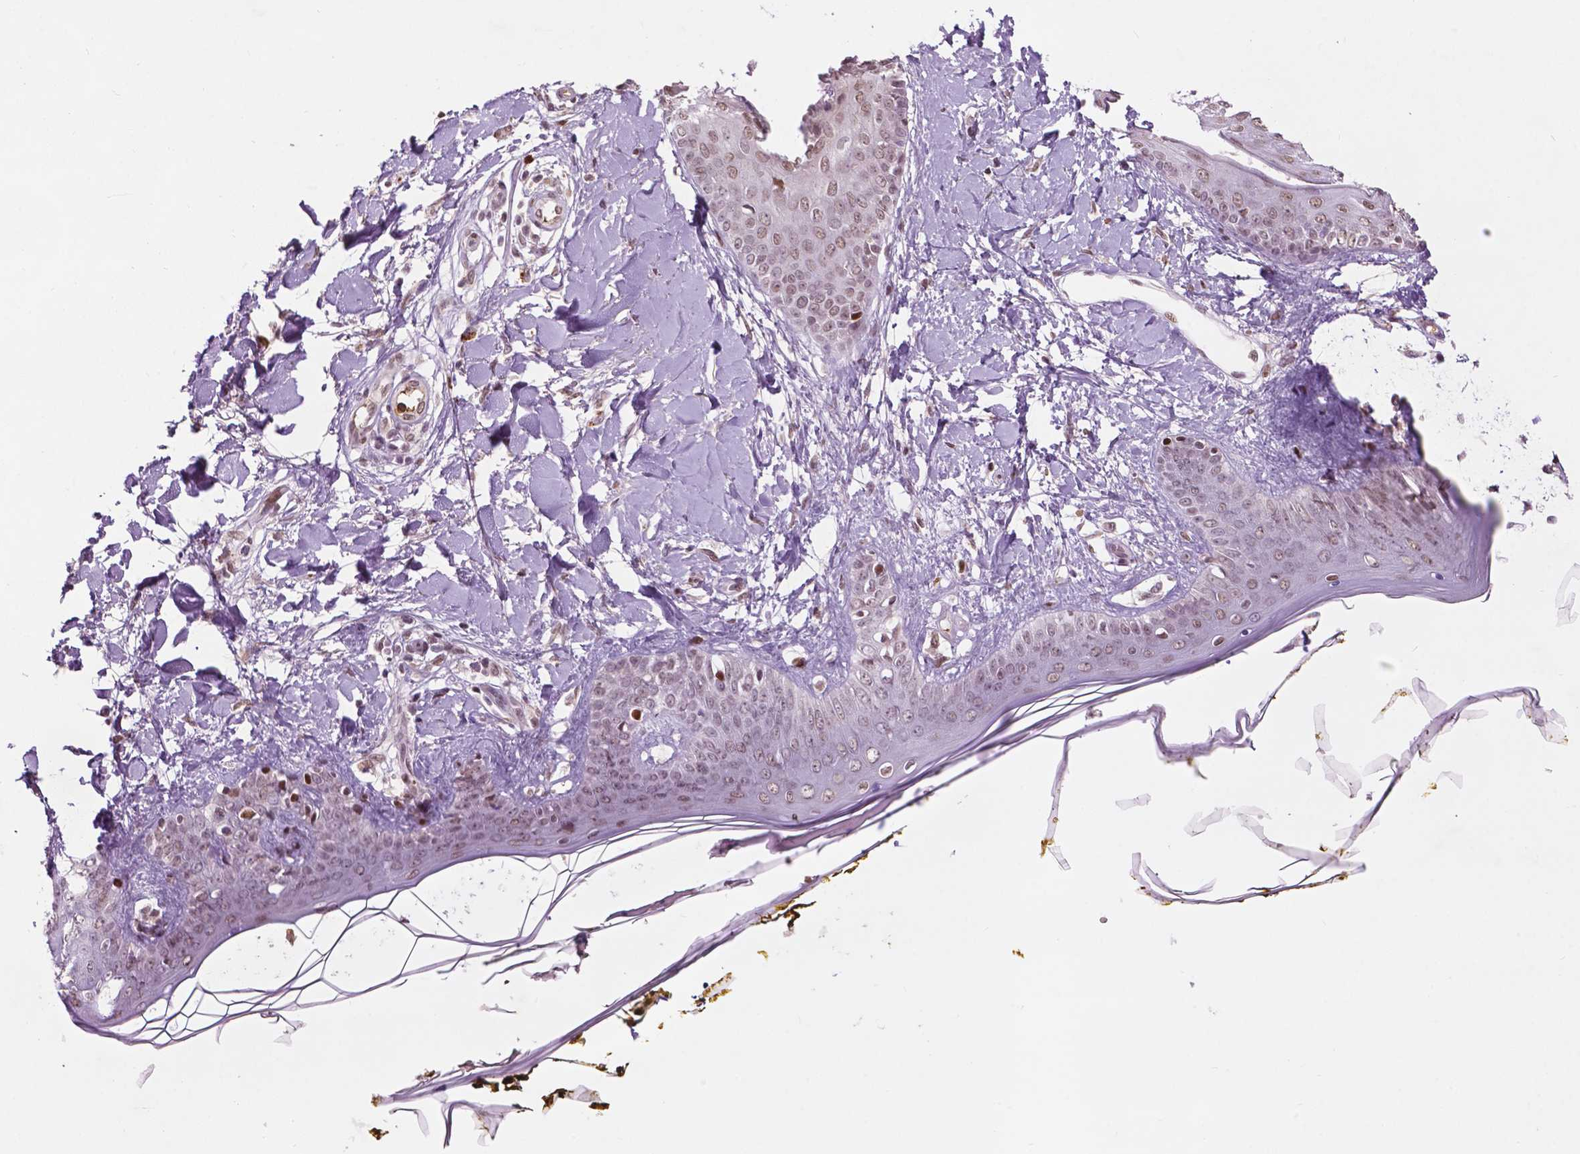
{"staining": {"intensity": "weak", "quantity": ">75%", "location": "nuclear"}, "tissue": "skin", "cell_type": "Fibroblasts", "image_type": "normal", "snomed": [{"axis": "morphology", "description": "Normal tissue, NOS"}, {"axis": "topography", "description": "Skin"}], "caption": "There is low levels of weak nuclear expression in fibroblasts of normal skin, as demonstrated by immunohistochemical staining (brown color).", "gene": "ZNF41", "patient": {"sex": "female", "age": 34}}